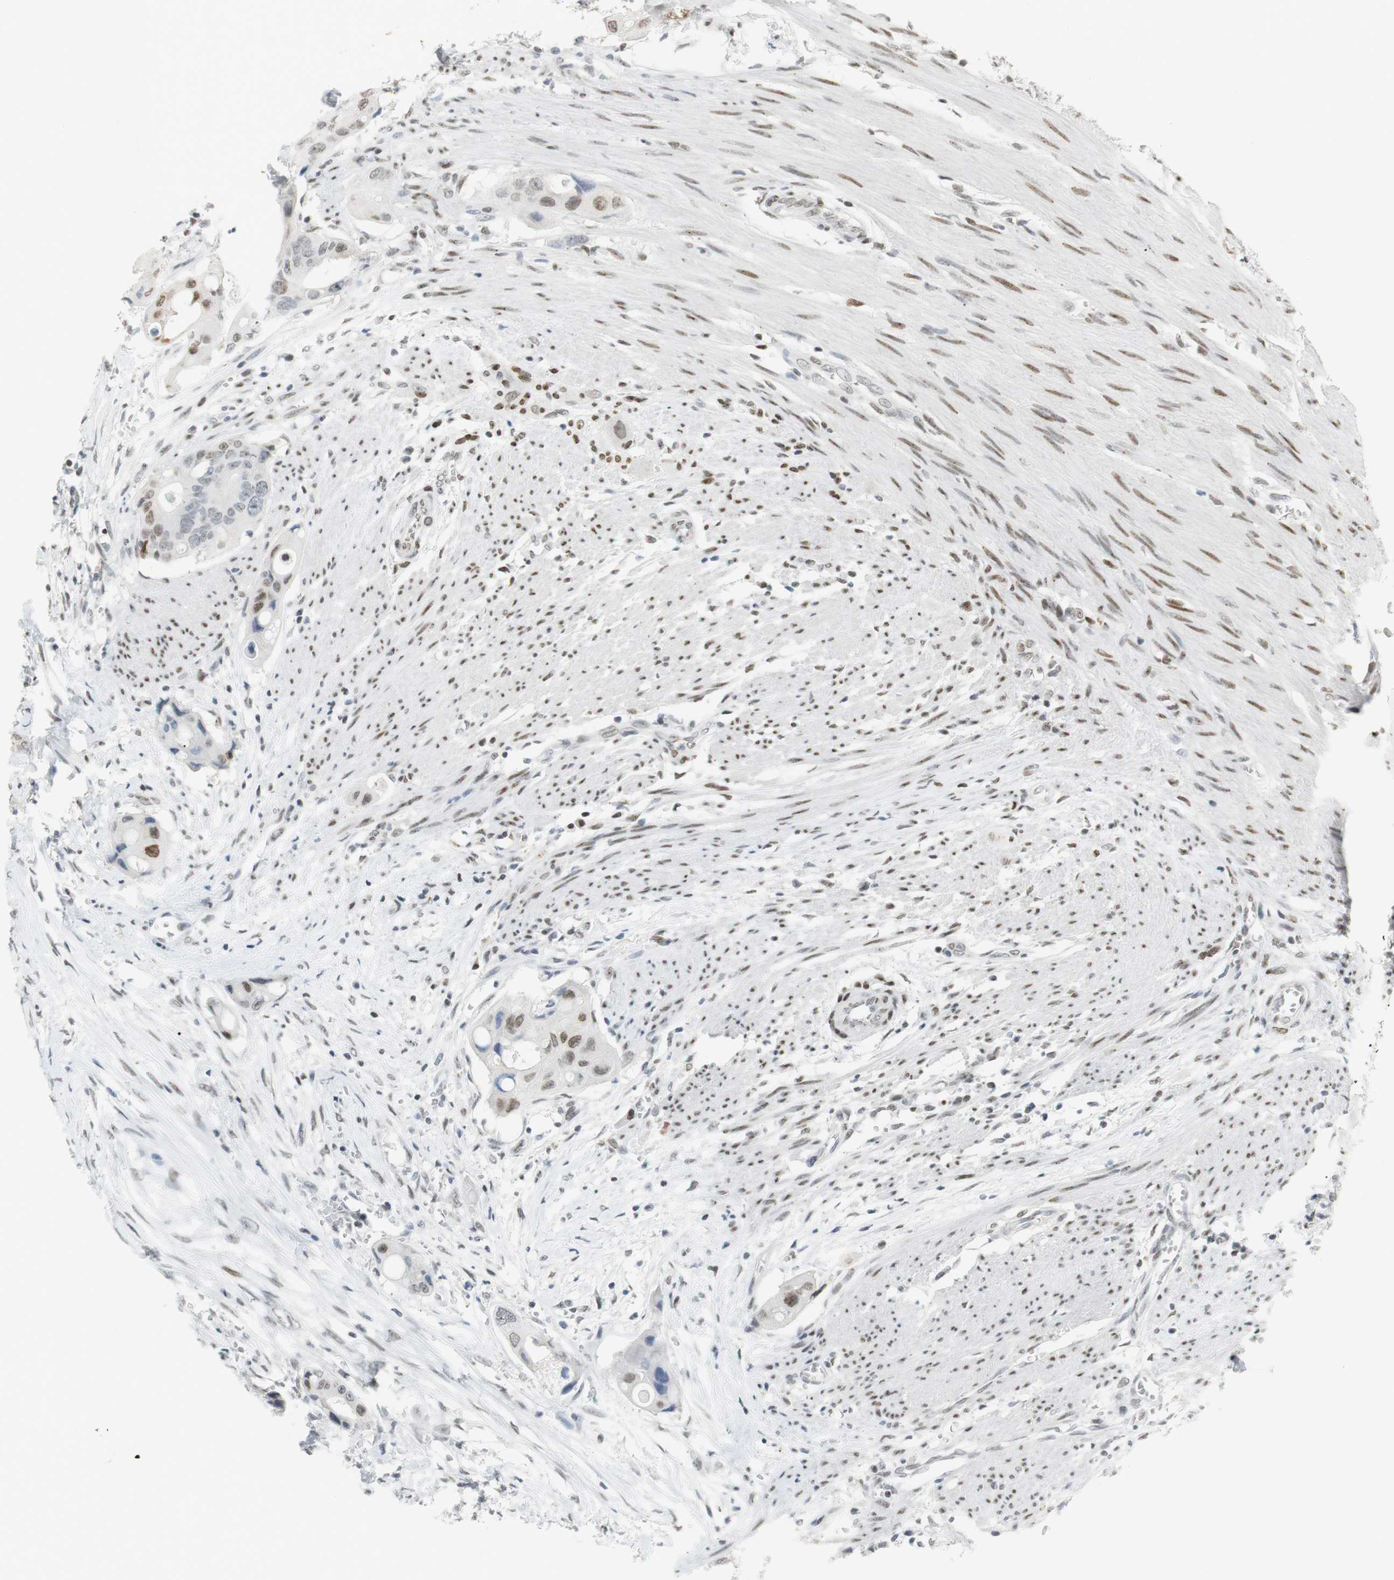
{"staining": {"intensity": "moderate", "quantity": "<25%", "location": "nuclear"}, "tissue": "colorectal cancer", "cell_type": "Tumor cells", "image_type": "cancer", "snomed": [{"axis": "morphology", "description": "Adenocarcinoma, NOS"}, {"axis": "topography", "description": "Colon"}], "caption": "Immunohistochemistry staining of colorectal adenocarcinoma, which demonstrates low levels of moderate nuclear staining in approximately <25% of tumor cells indicating moderate nuclear protein staining. The staining was performed using DAB (brown) for protein detection and nuclei were counterstained in hematoxylin (blue).", "gene": "BMI1", "patient": {"sex": "female", "age": 57}}